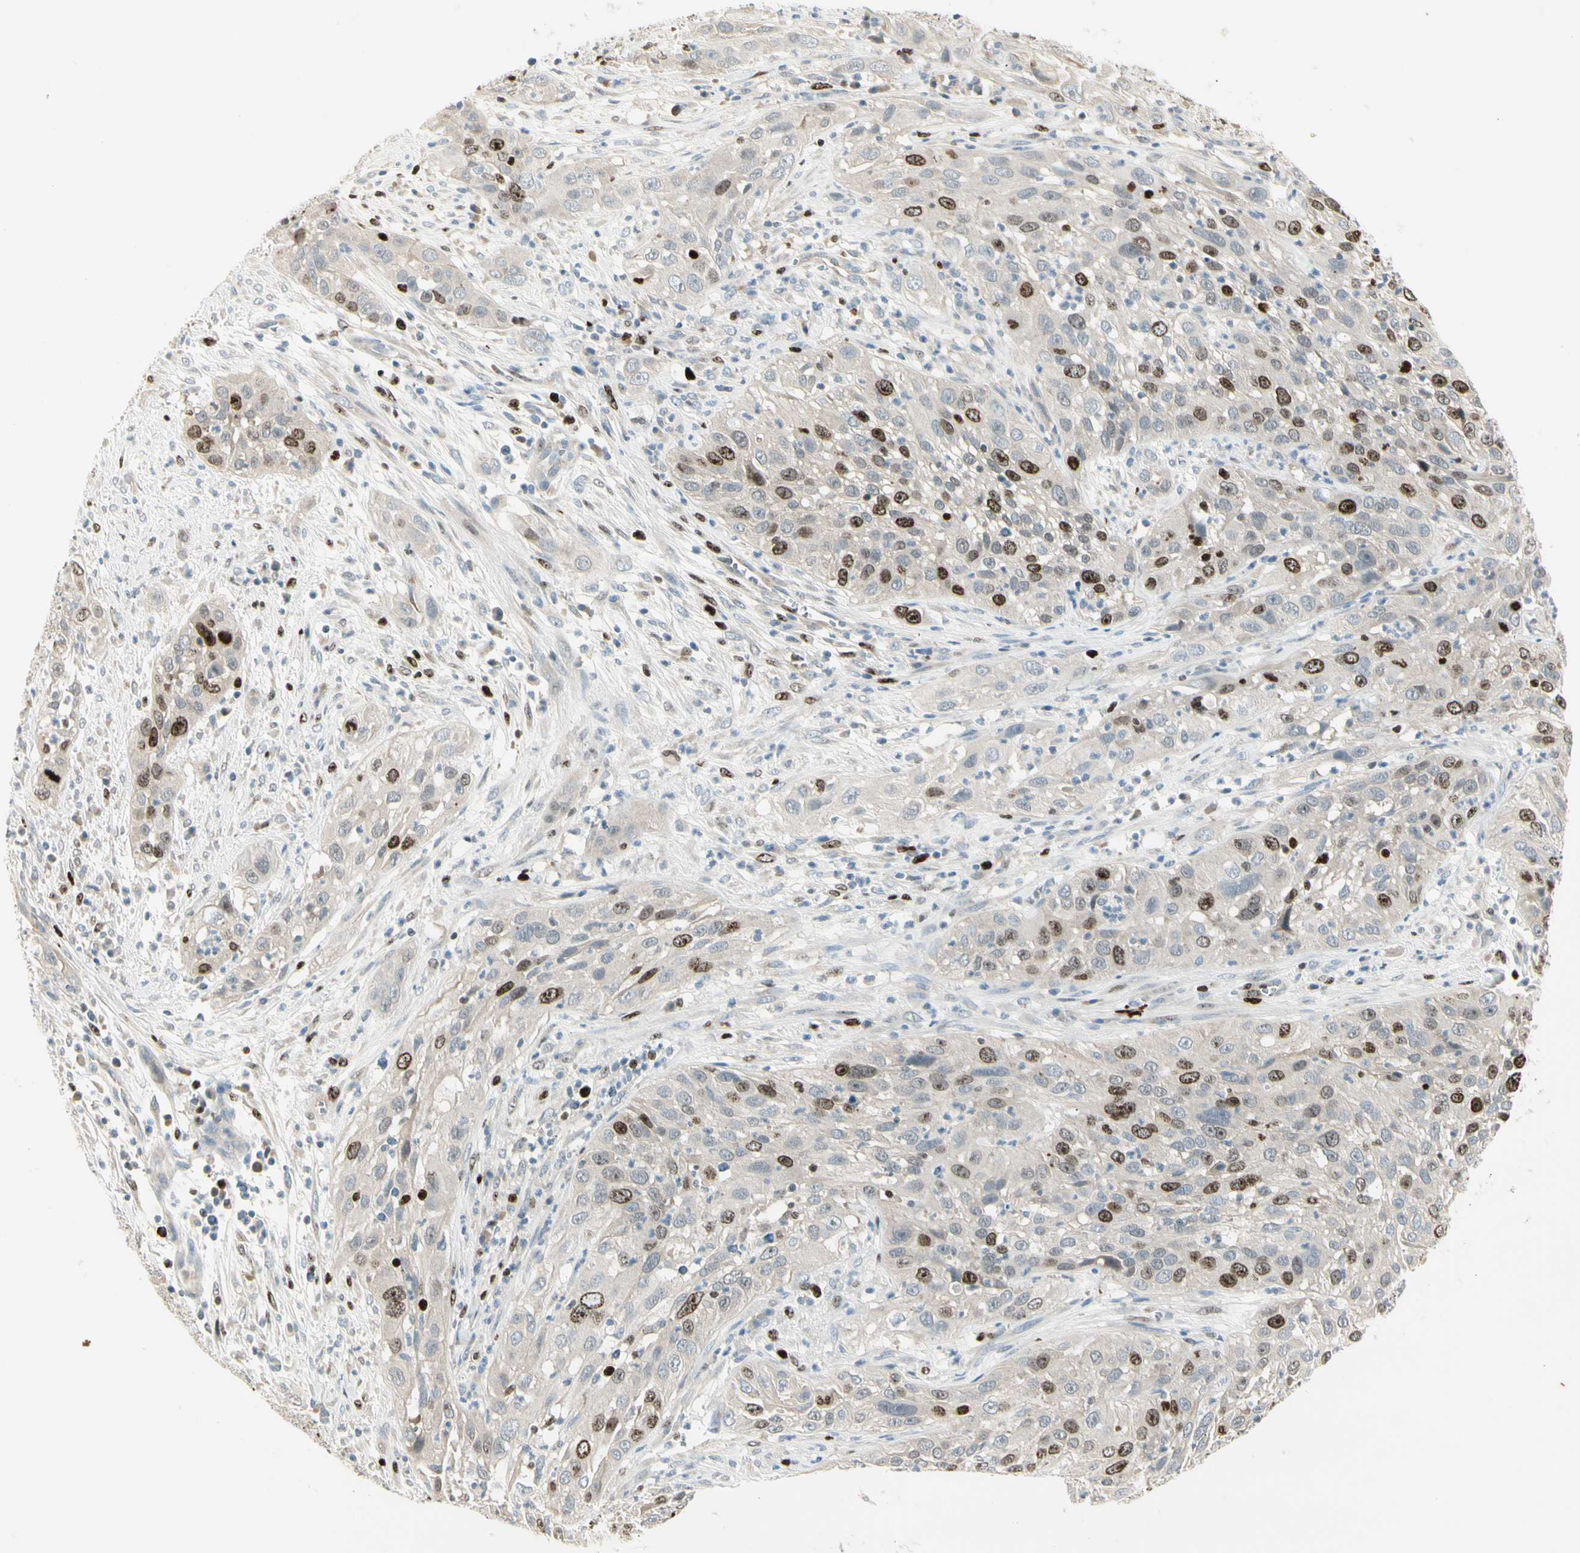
{"staining": {"intensity": "strong", "quantity": "<25%", "location": "nuclear"}, "tissue": "cervical cancer", "cell_type": "Tumor cells", "image_type": "cancer", "snomed": [{"axis": "morphology", "description": "Squamous cell carcinoma, NOS"}, {"axis": "topography", "description": "Cervix"}], "caption": "Immunohistochemistry micrograph of neoplastic tissue: cervical squamous cell carcinoma stained using immunohistochemistry exhibits medium levels of strong protein expression localized specifically in the nuclear of tumor cells, appearing as a nuclear brown color.", "gene": "PITX1", "patient": {"sex": "female", "age": 32}}